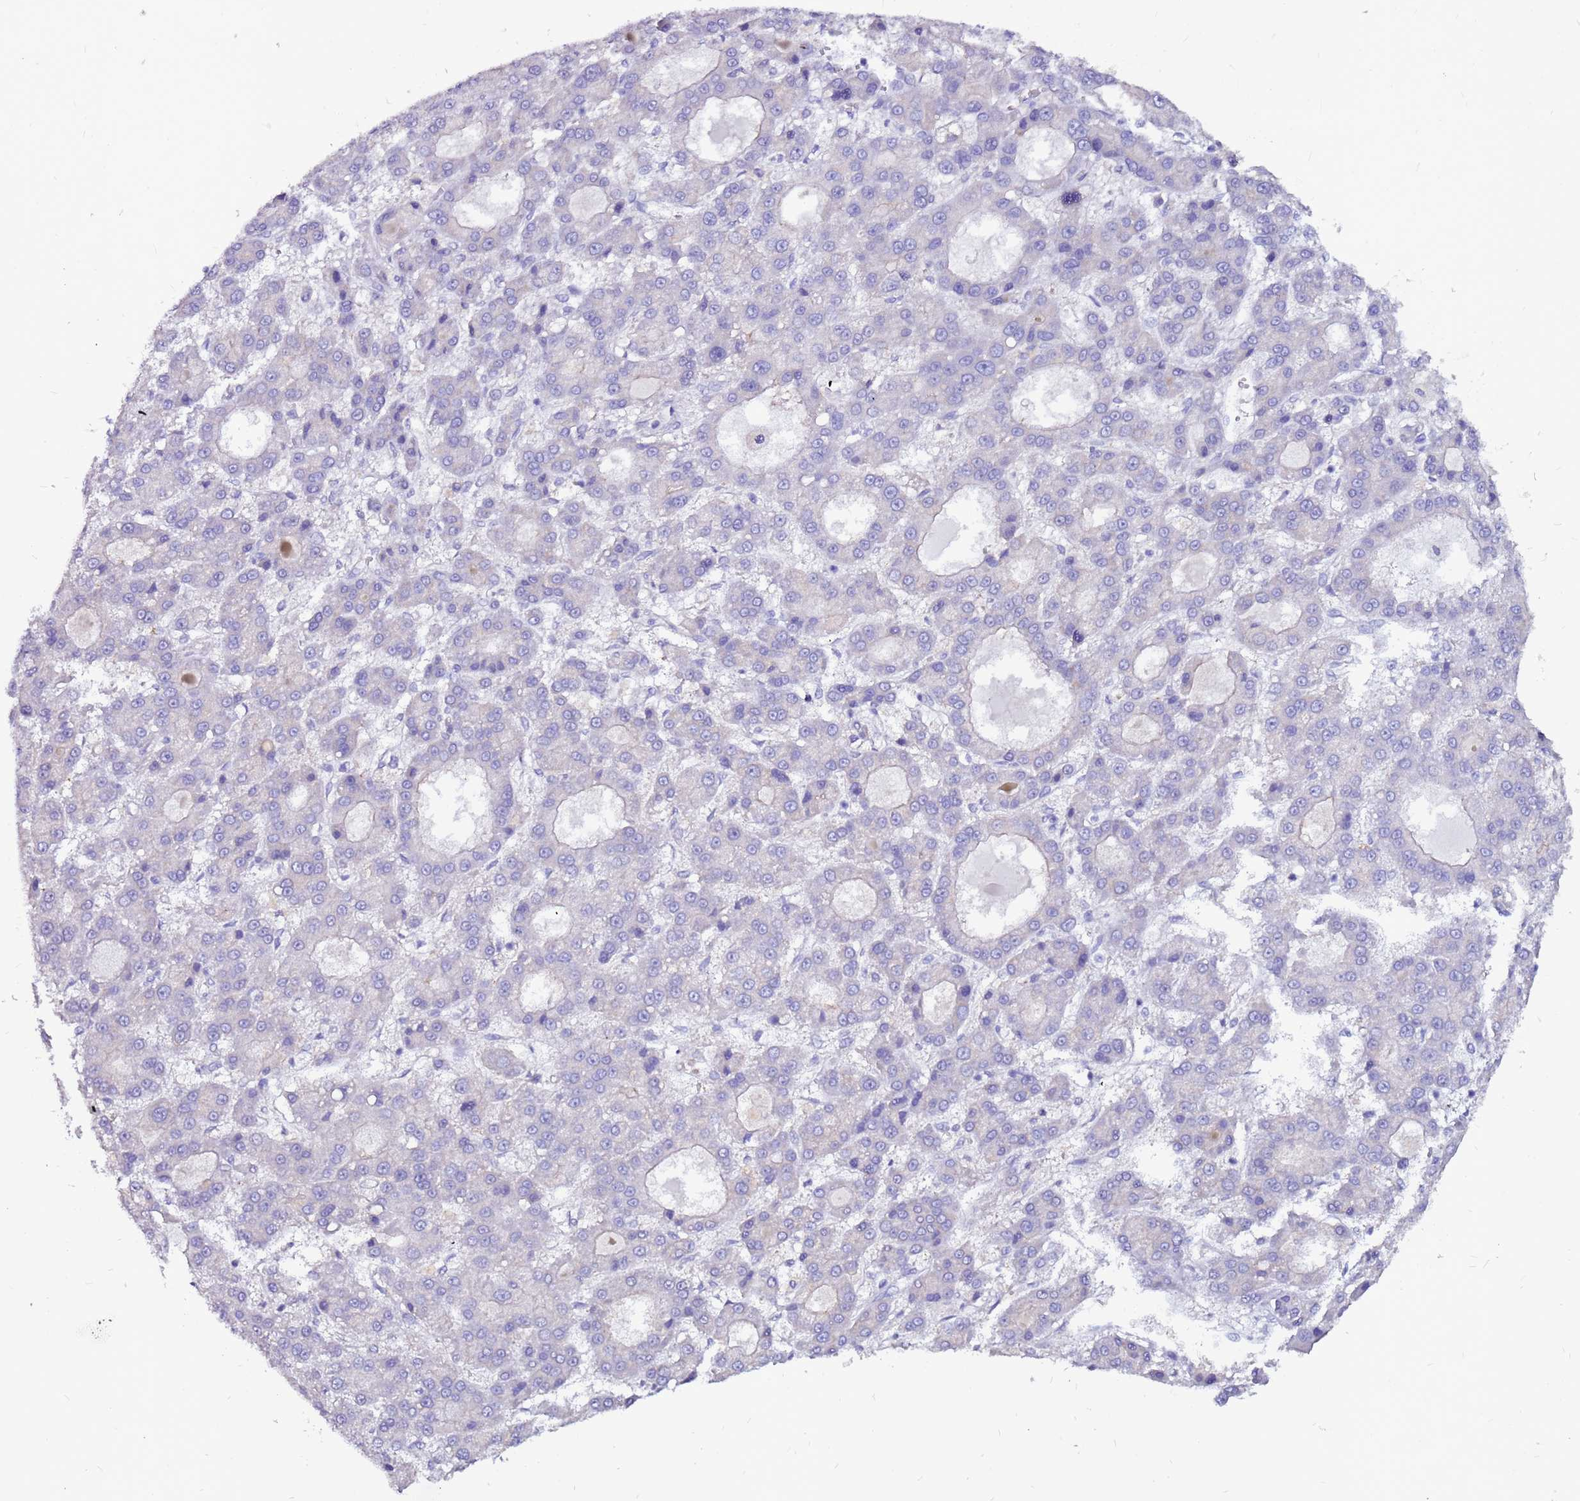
{"staining": {"intensity": "negative", "quantity": "none", "location": "none"}, "tissue": "liver cancer", "cell_type": "Tumor cells", "image_type": "cancer", "snomed": [{"axis": "morphology", "description": "Carcinoma, Hepatocellular, NOS"}, {"axis": "topography", "description": "Liver"}], "caption": "DAB (3,3'-diaminobenzidine) immunohistochemical staining of human hepatocellular carcinoma (liver) displays no significant staining in tumor cells. (DAB immunohistochemistry visualized using brightfield microscopy, high magnification).", "gene": "SLC44A3", "patient": {"sex": "male", "age": 70}}